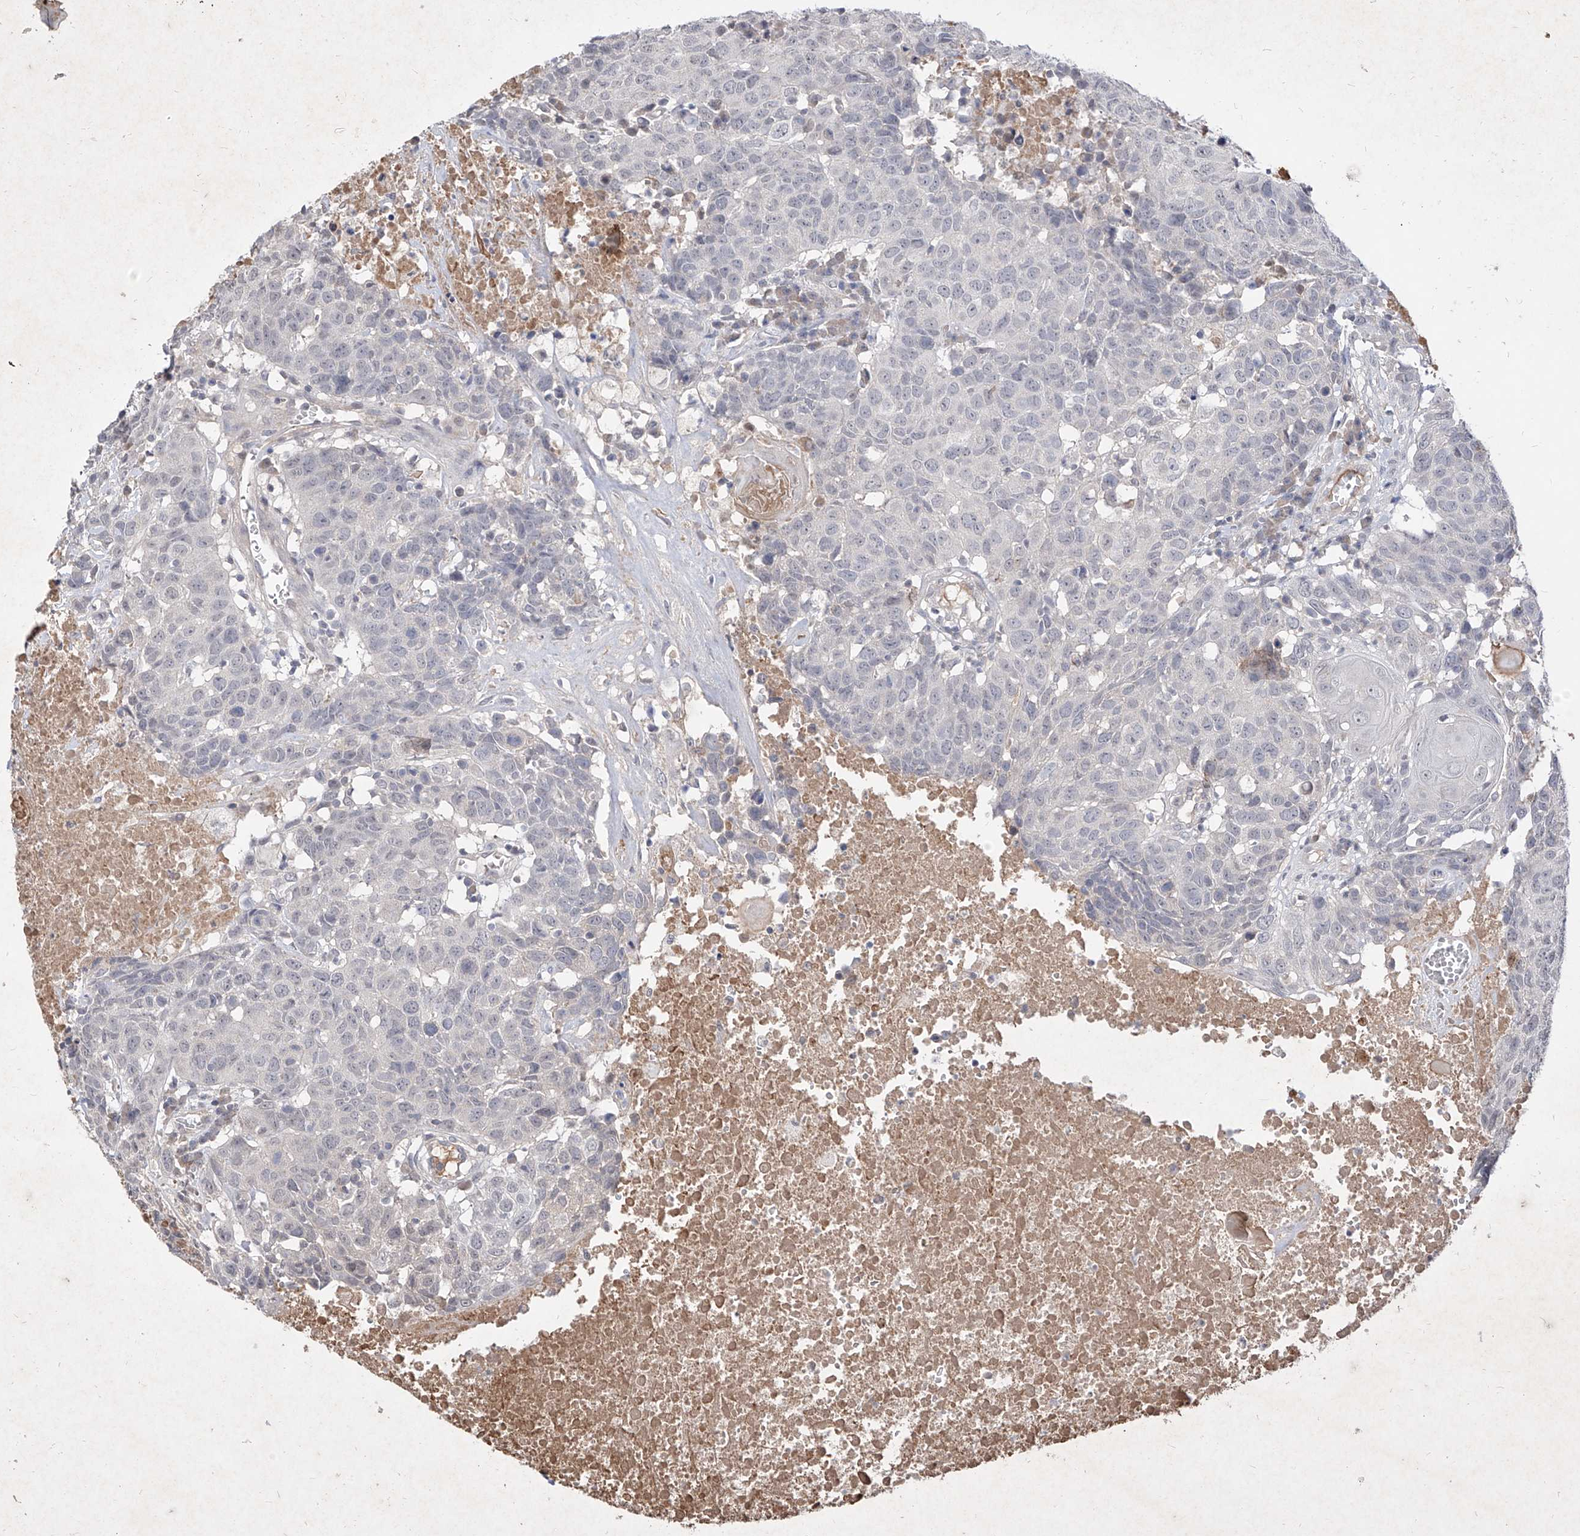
{"staining": {"intensity": "negative", "quantity": "none", "location": "none"}, "tissue": "head and neck cancer", "cell_type": "Tumor cells", "image_type": "cancer", "snomed": [{"axis": "morphology", "description": "Squamous cell carcinoma, NOS"}, {"axis": "topography", "description": "Head-Neck"}], "caption": "Head and neck cancer was stained to show a protein in brown. There is no significant positivity in tumor cells.", "gene": "C4A", "patient": {"sex": "male", "age": 66}}